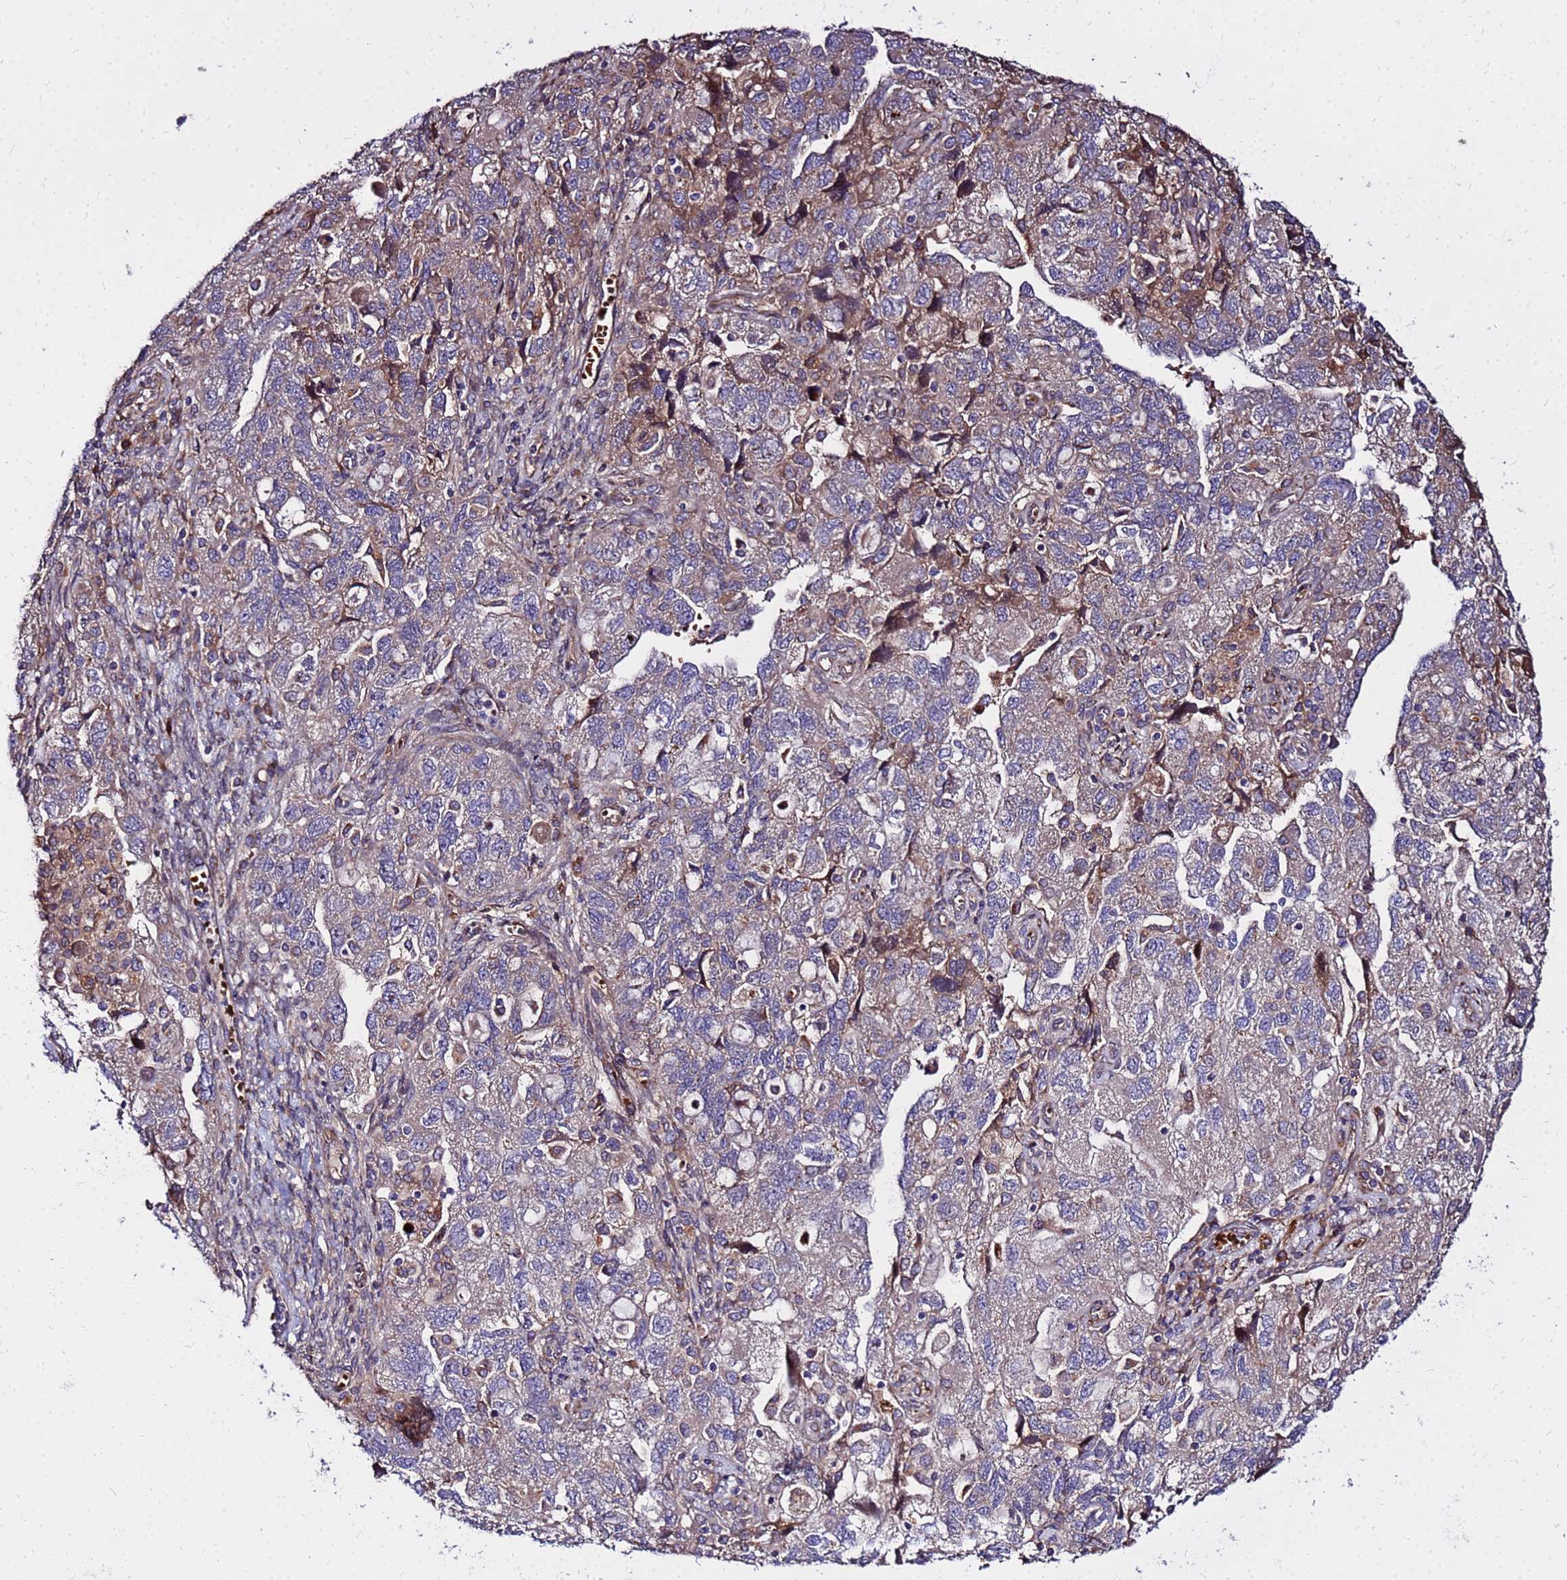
{"staining": {"intensity": "weak", "quantity": "25%-75%", "location": "cytoplasmic/membranous"}, "tissue": "ovarian cancer", "cell_type": "Tumor cells", "image_type": "cancer", "snomed": [{"axis": "morphology", "description": "Carcinoma, NOS"}, {"axis": "morphology", "description": "Cystadenocarcinoma, serous, NOS"}, {"axis": "topography", "description": "Ovary"}], "caption": "Weak cytoplasmic/membranous protein expression is present in approximately 25%-75% of tumor cells in ovarian cancer (carcinoma).", "gene": "WWC2", "patient": {"sex": "female", "age": 69}}